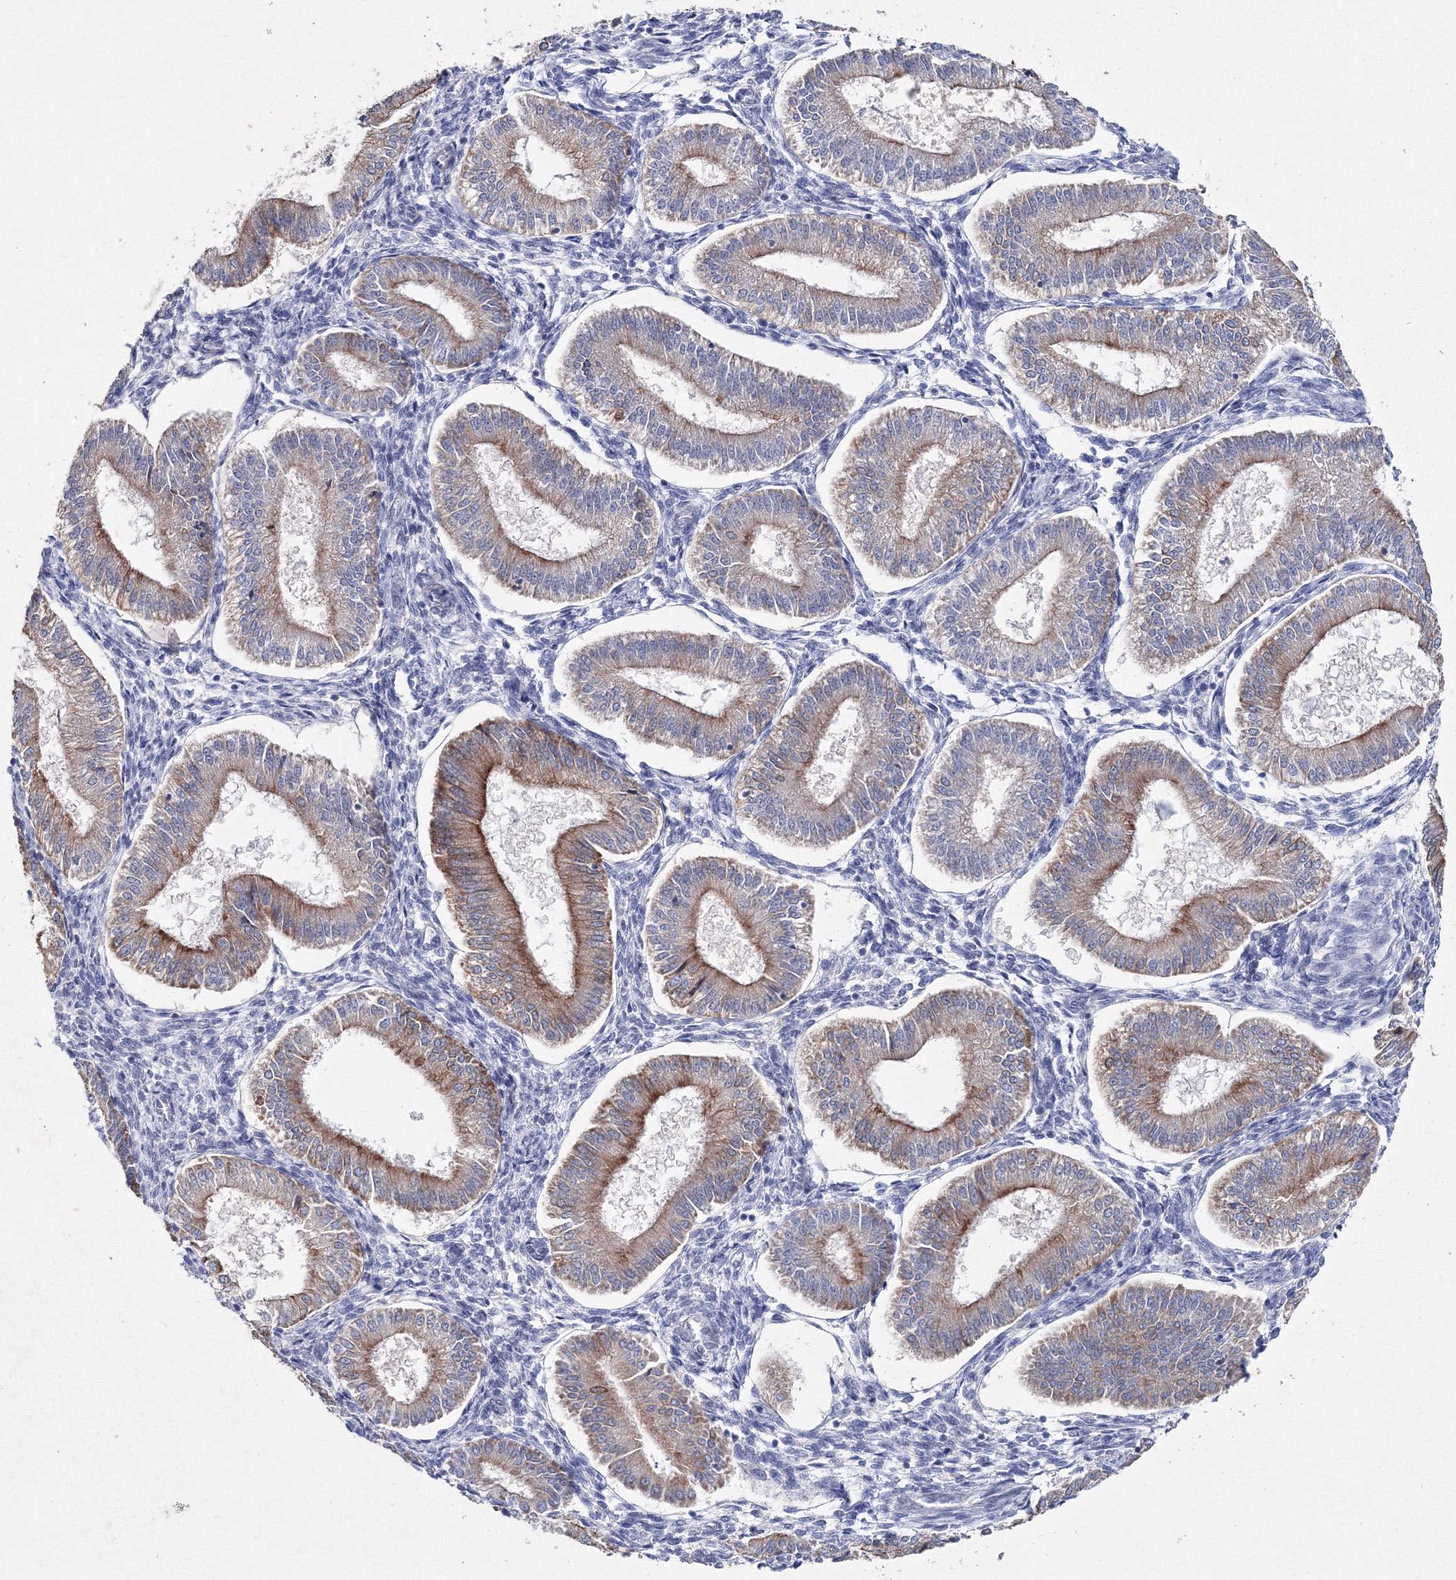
{"staining": {"intensity": "negative", "quantity": "none", "location": "none"}, "tissue": "endometrium", "cell_type": "Cells in endometrial stroma", "image_type": "normal", "snomed": [{"axis": "morphology", "description": "Normal tissue, NOS"}, {"axis": "topography", "description": "Endometrium"}], "caption": "An immunohistochemistry (IHC) photomicrograph of benign endometrium is shown. There is no staining in cells in endometrial stroma of endometrium.", "gene": "SMIM29", "patient": {"sex": "female", "age": 39}}